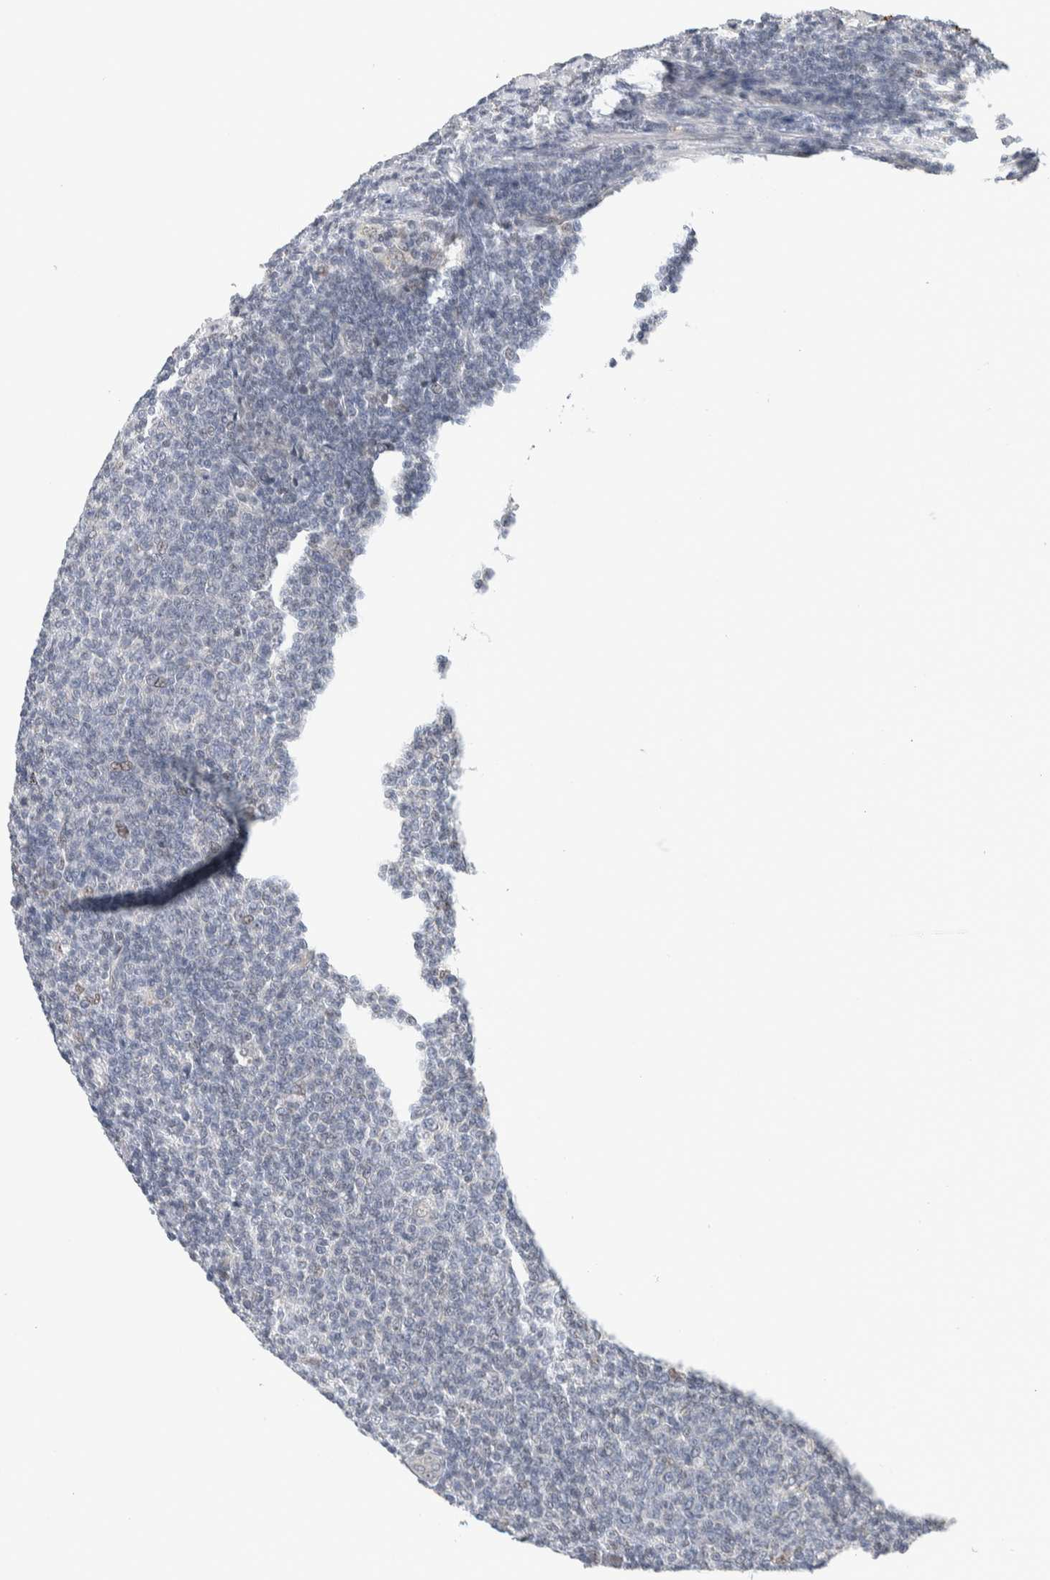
{"staining": {"intensity": "negative", "quantity": "none", "location": "none"}, "tissue": "lymphoma", "cell_type": "Tumor cells", "image_type": "cancer", "snomed": [{"axis": "morphology", "description": "Malignant lymphoma, non-Hodgkin's type, Low grade"}, {"axis": "topography", "description": "Lymph node"}], "caption": "Protein analysis of low-grade malignant lymphoma, non-Hodgkin's type exhibits no significant staining in tumor cells.", "gene": "NEUROD1", "patient": {"sex": "male", "age": 66}}